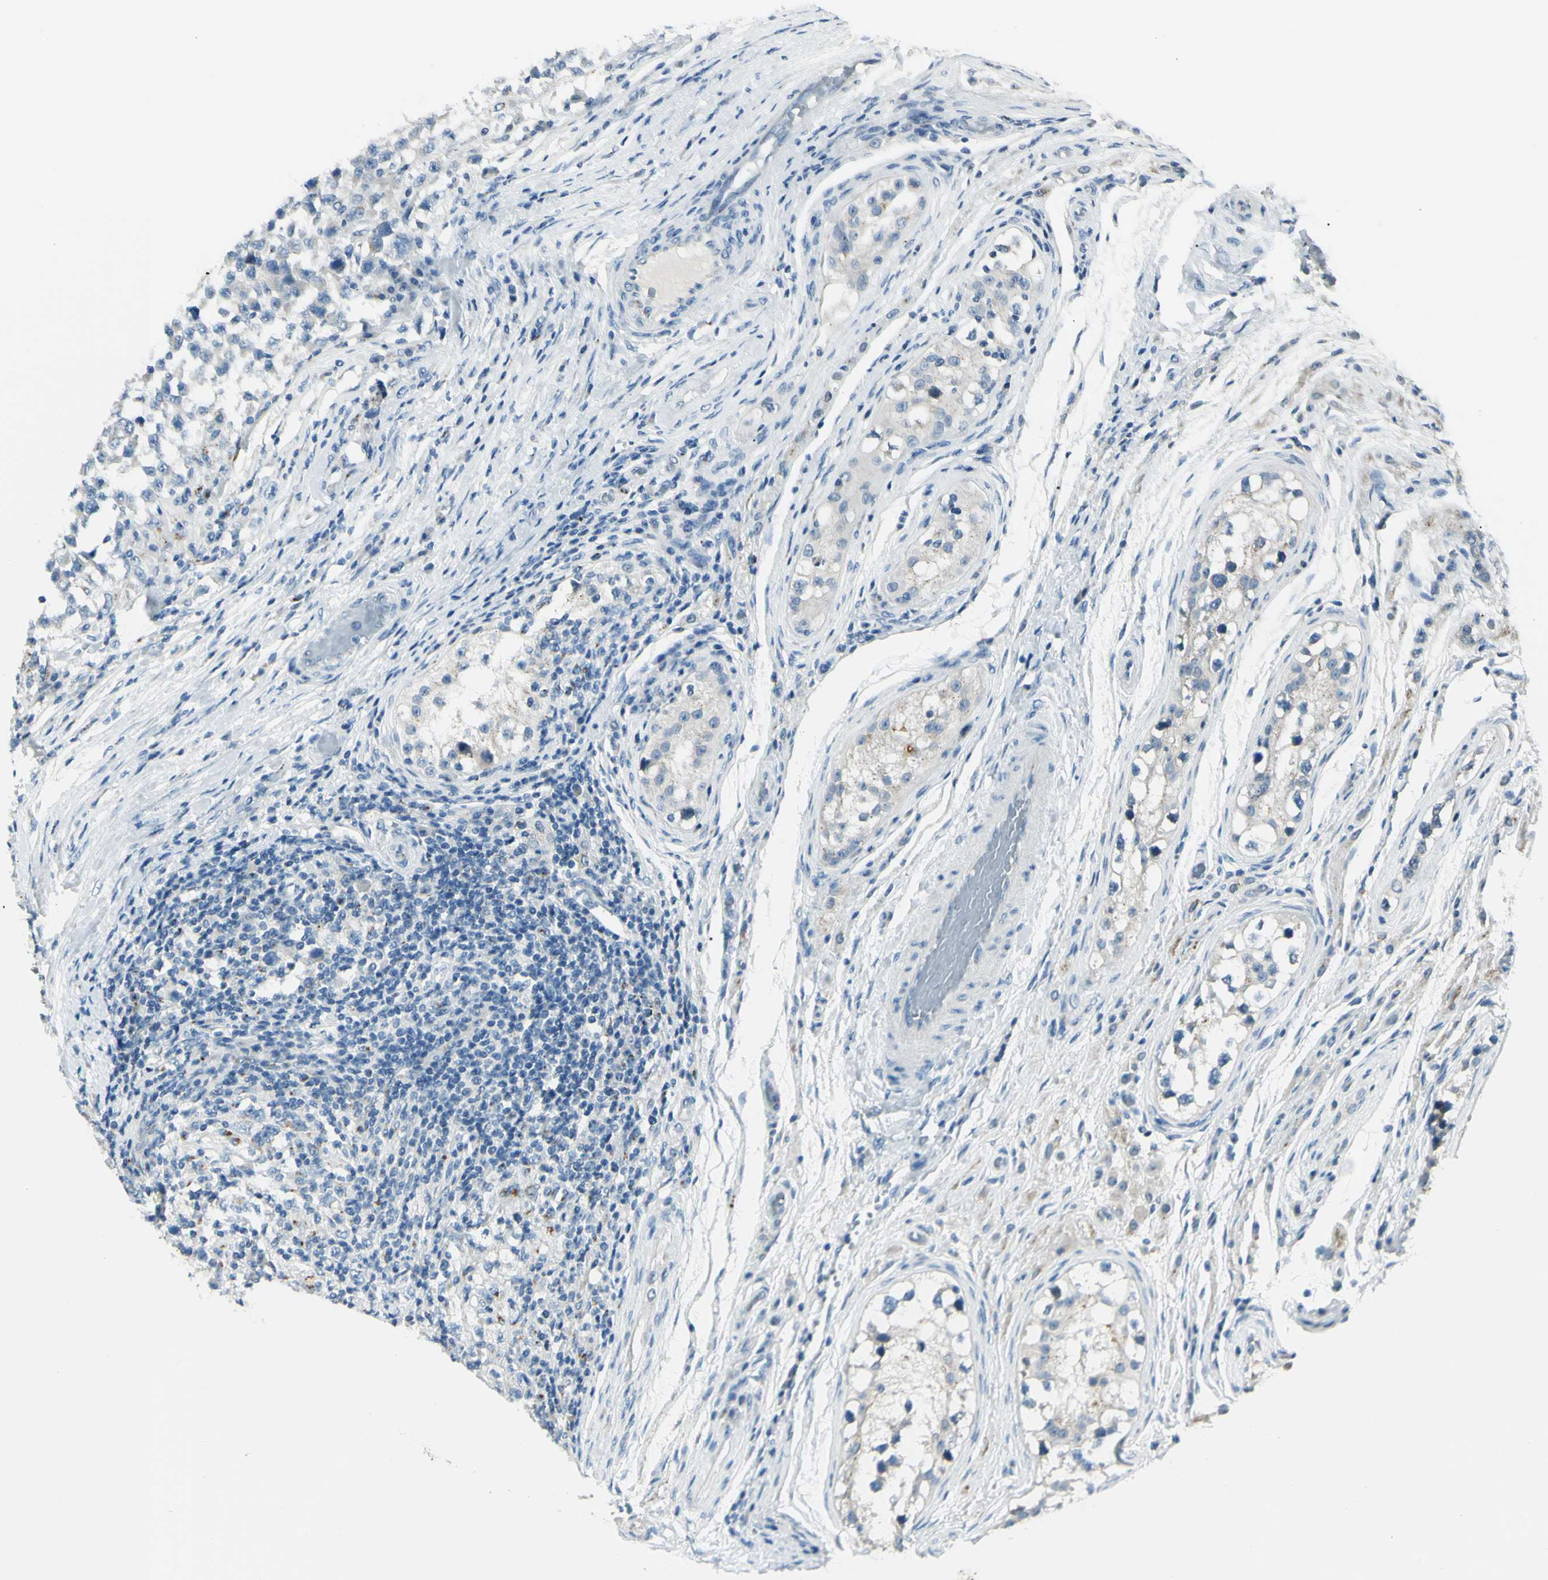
{"staining": {"intensity": "negative", "quantity": "none", "location": "none"}, "tissue": "testis cancer", "cell_type": "Tumor cells", "image_type": "cancer", "snomed": [{"axis": "morphology", "description": "Carcinoma, Embryonal, NOS"}, {"axis": "topography", "description": "Testis"}], "caption": "IHC of embryonal carcinoma (testis) exhibits no staining in tumor cells. (IHC, brightfield microscopy, high magnification).", "gene": "B4GALT1", "patient": {"sex": "male", "age": 21}}